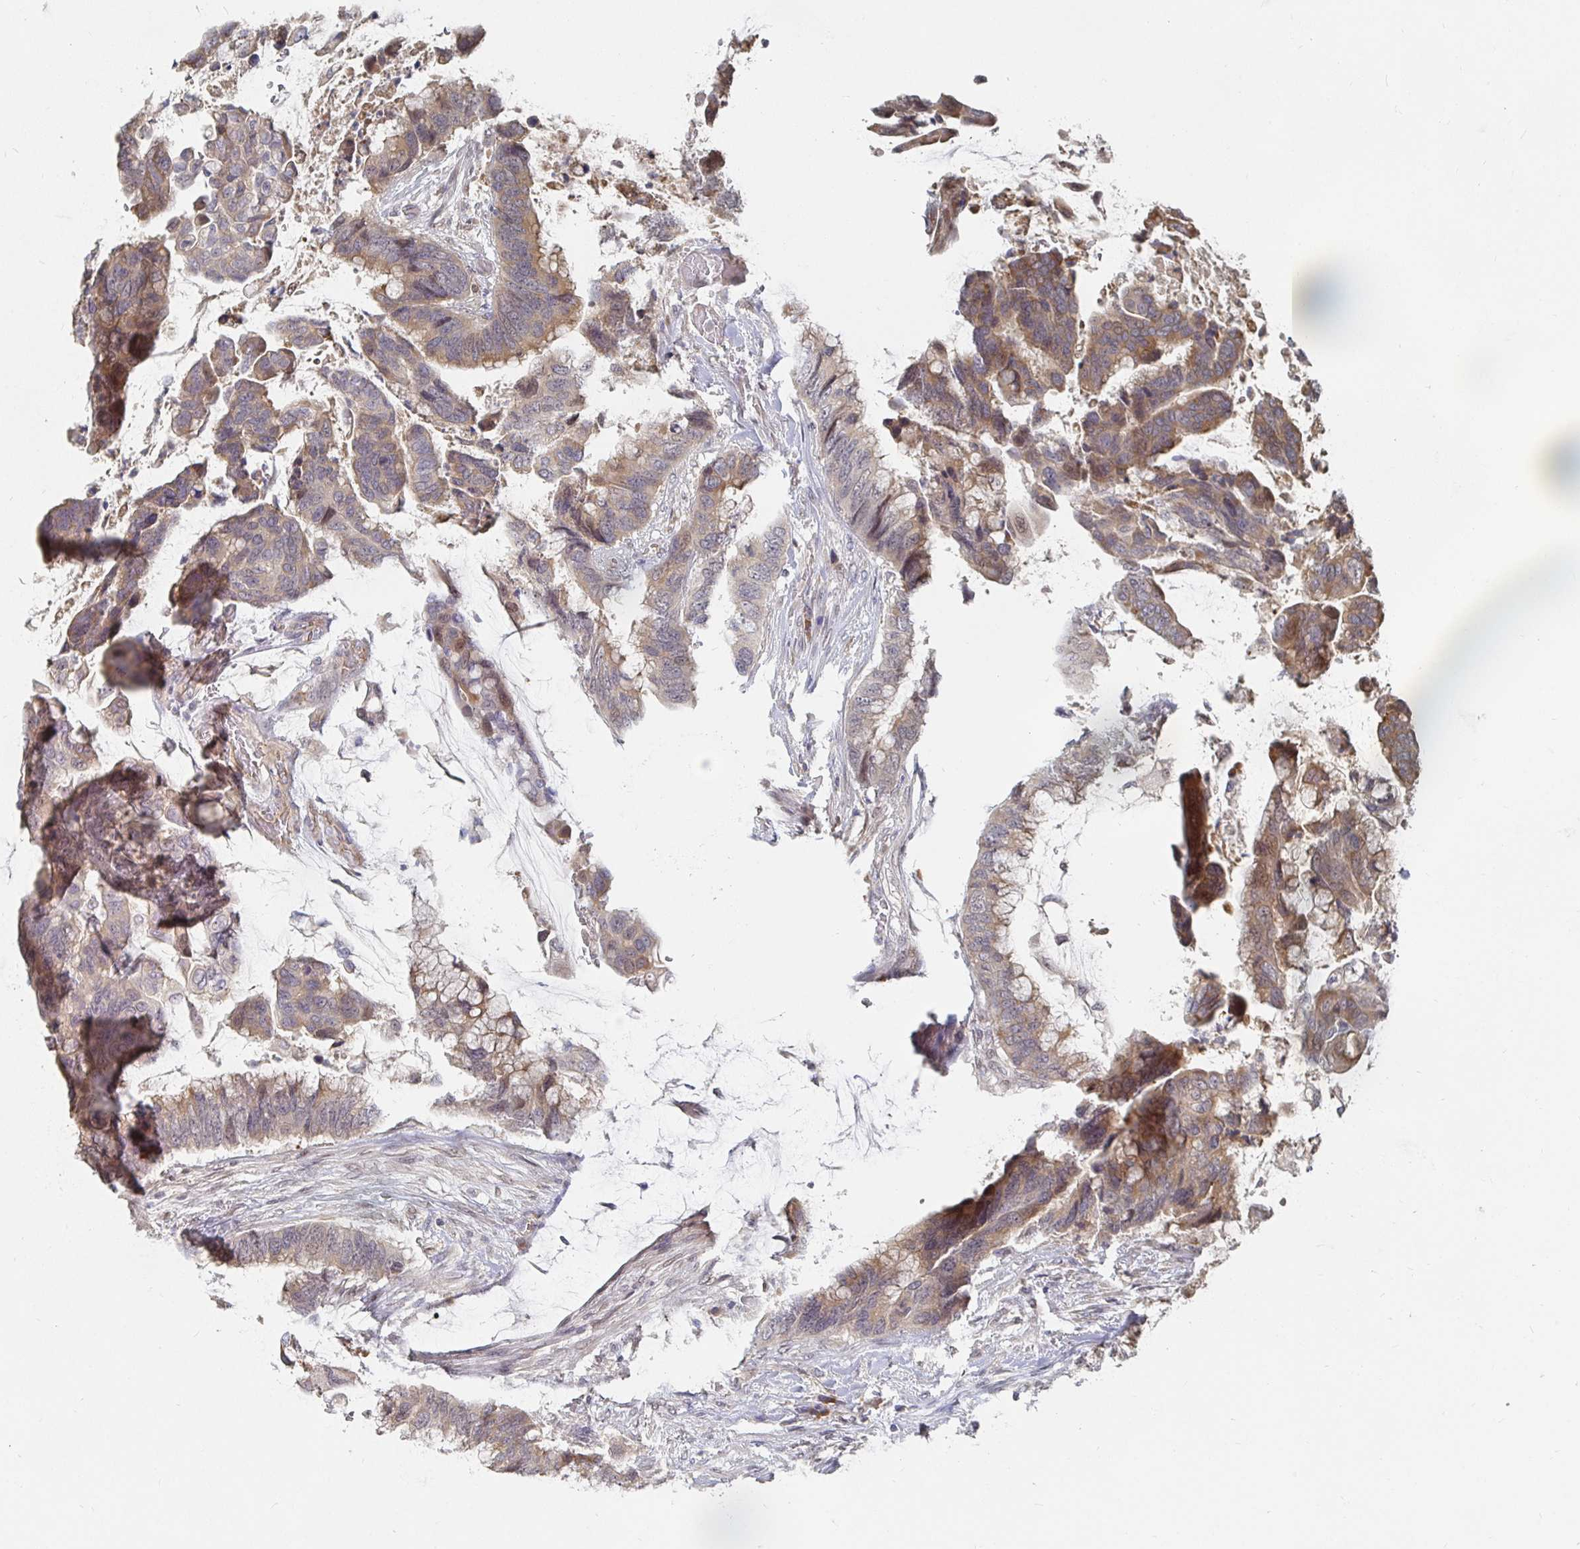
{"staining": {"intensity": "moderate", "quantity": "25%-75%", "location": "cytoplasmic/membranous"}, "tissue": "colorectal cancer", "cell_type": "Tumor cells", "image_type": "cancer", "snomed": [{"axis": "morphology", "description": "Adenocarcinoma, NOS"}, {"axis": "topography", "description": "Rectum"}], "caption": "Immunohistochemical staining of human colorectal adenocarcinoma reveals medium levels of moderate cytoplasmic/membranous staining in approximately 25%-75% of tumor cells. (DAB (3,3'-diaminobenzidine) IHC with brightfield microscopy, high magnification).", "gene": "MEIS1", "patient": {"sex": "female", "age": 59}}